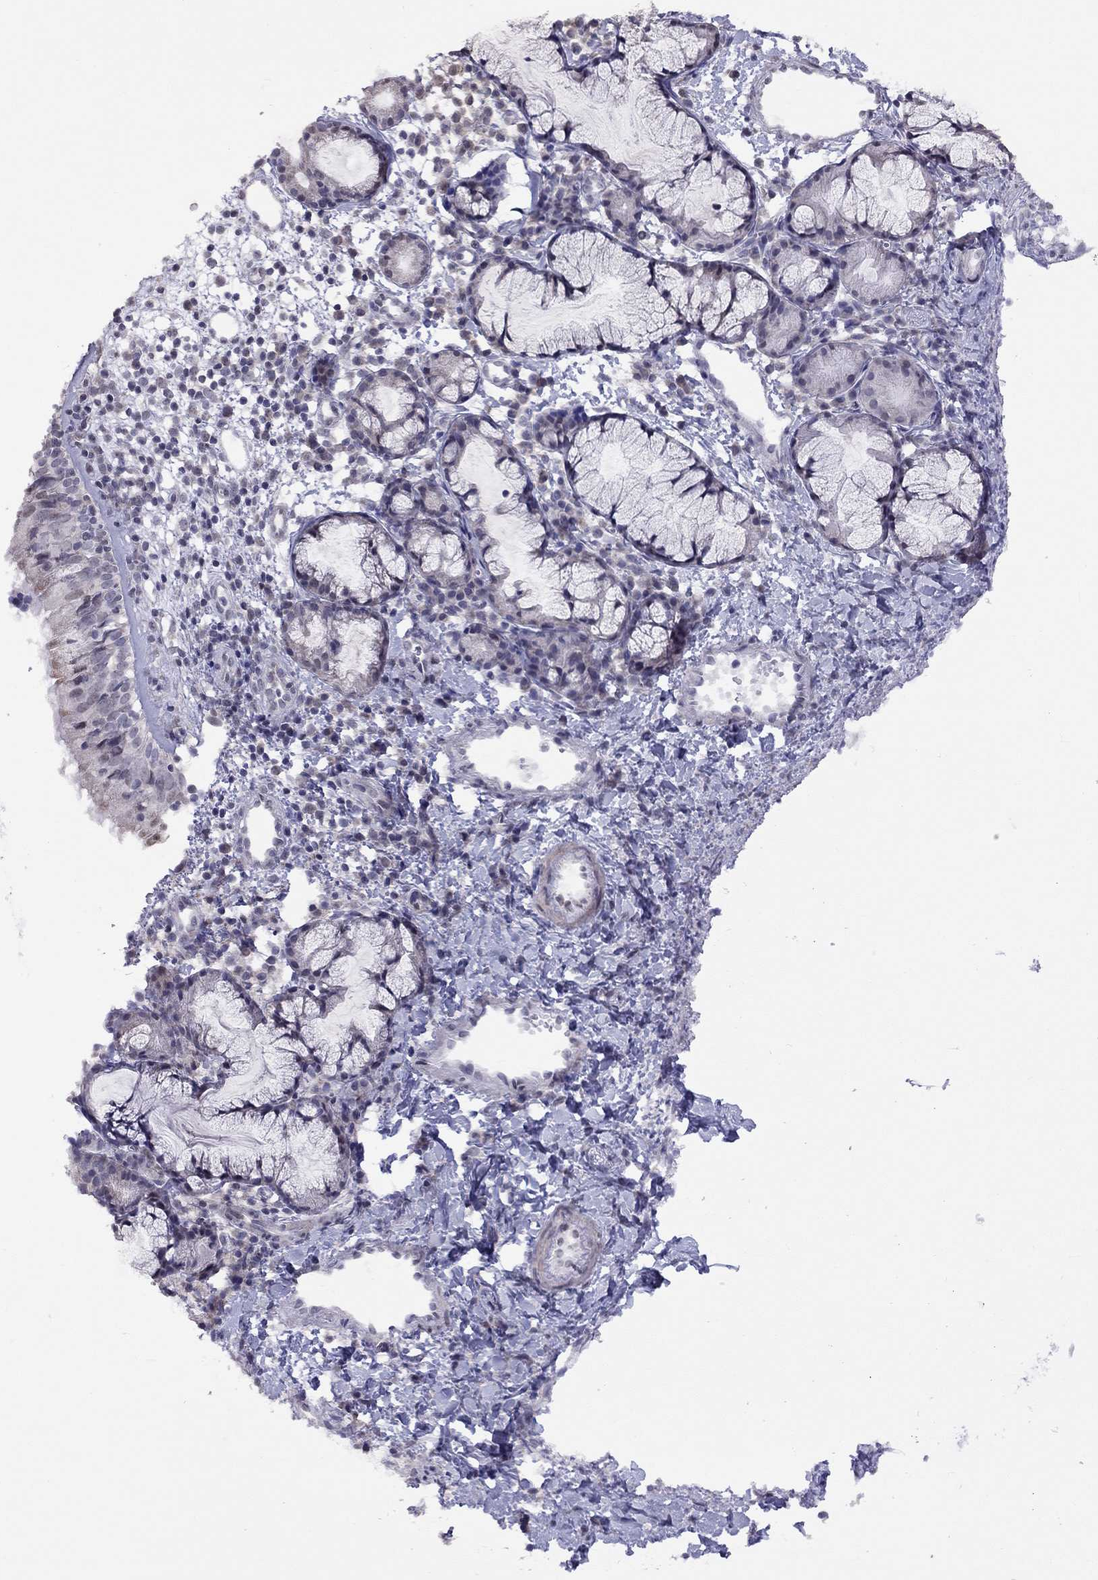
{"staining": {"intensity": "weak", "quantity": "<25%", "location": "nuclear"}, "tissue": "nasopharynx", "cell_type": "Respiratory epithelial cells", "image_type": "normal", "snomed": [{"axis": "morphology", "description": "Normal tissue, NOS"}, {"axis": "topography", "description": "Nasopharynx"}], "caption": "Immunohistochemistry (IHC) photomicrograph of unremarkable nasopharynx: human nasopharynx stained with DAB (3,3'-diaminobenzidine) shows no significant protein positivity in respiratory epithelial cells.", "gene": "HES5", "patient": {"sex": "male", "age": 9}}